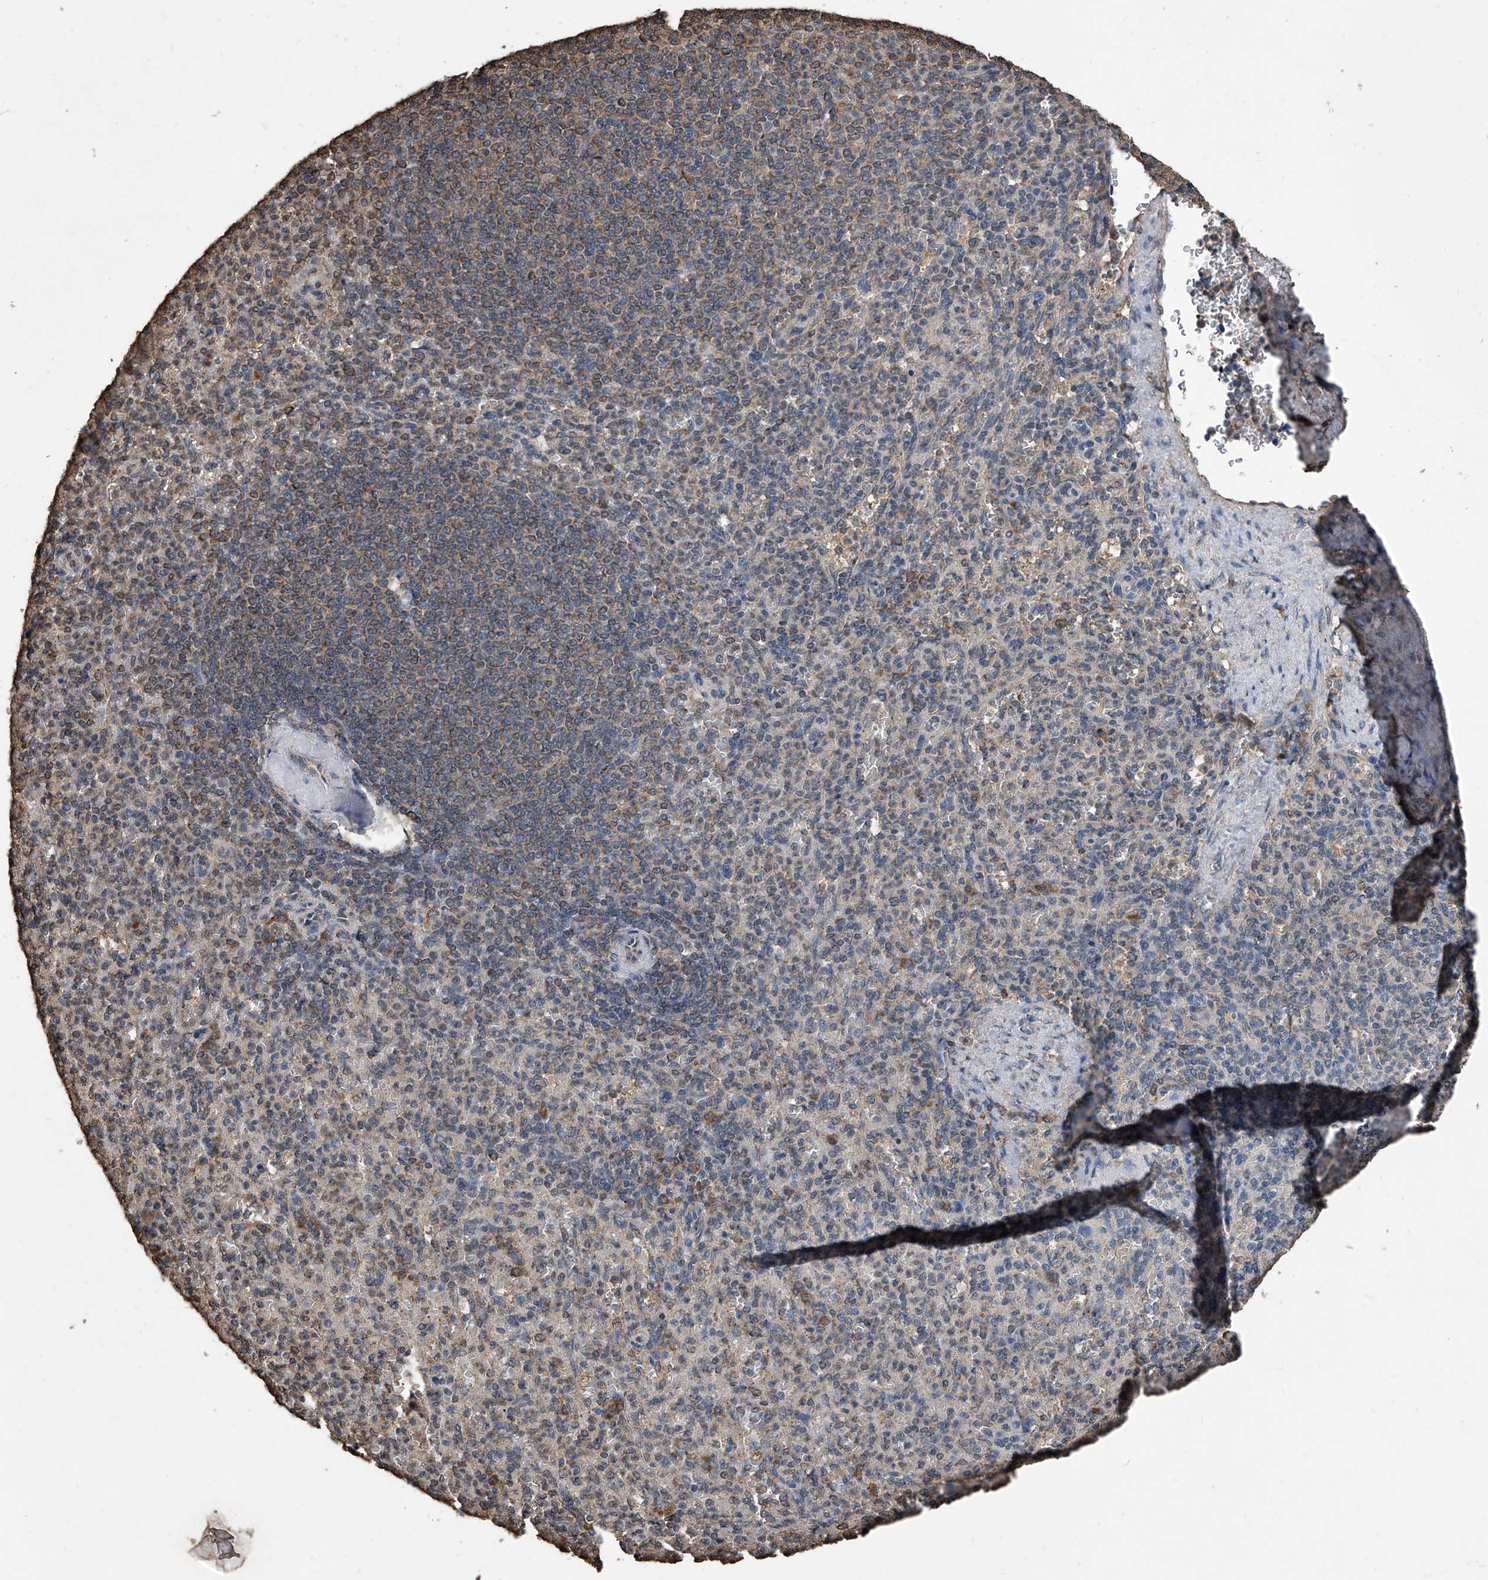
{"staining": {"intensity": "weak", "quantity": "25%-75%", "location": "cytoplasmic/membranous"}, "tissue": "spleen", "cell_type": "Cells in red pulp", "image_type": "normal", "snomed": [{"axis": "morphology", "description": "Normal tissue, NOS"}, {"axis": "topography", "description": "Spleen"}], "caption": "Weak cytoplasmic/membranous protein staining is identified in approximately 25%-75% of cells in red pulp in spleen.", "gene": "STARD7", "patient": {"sex": "female", "age": 74}}